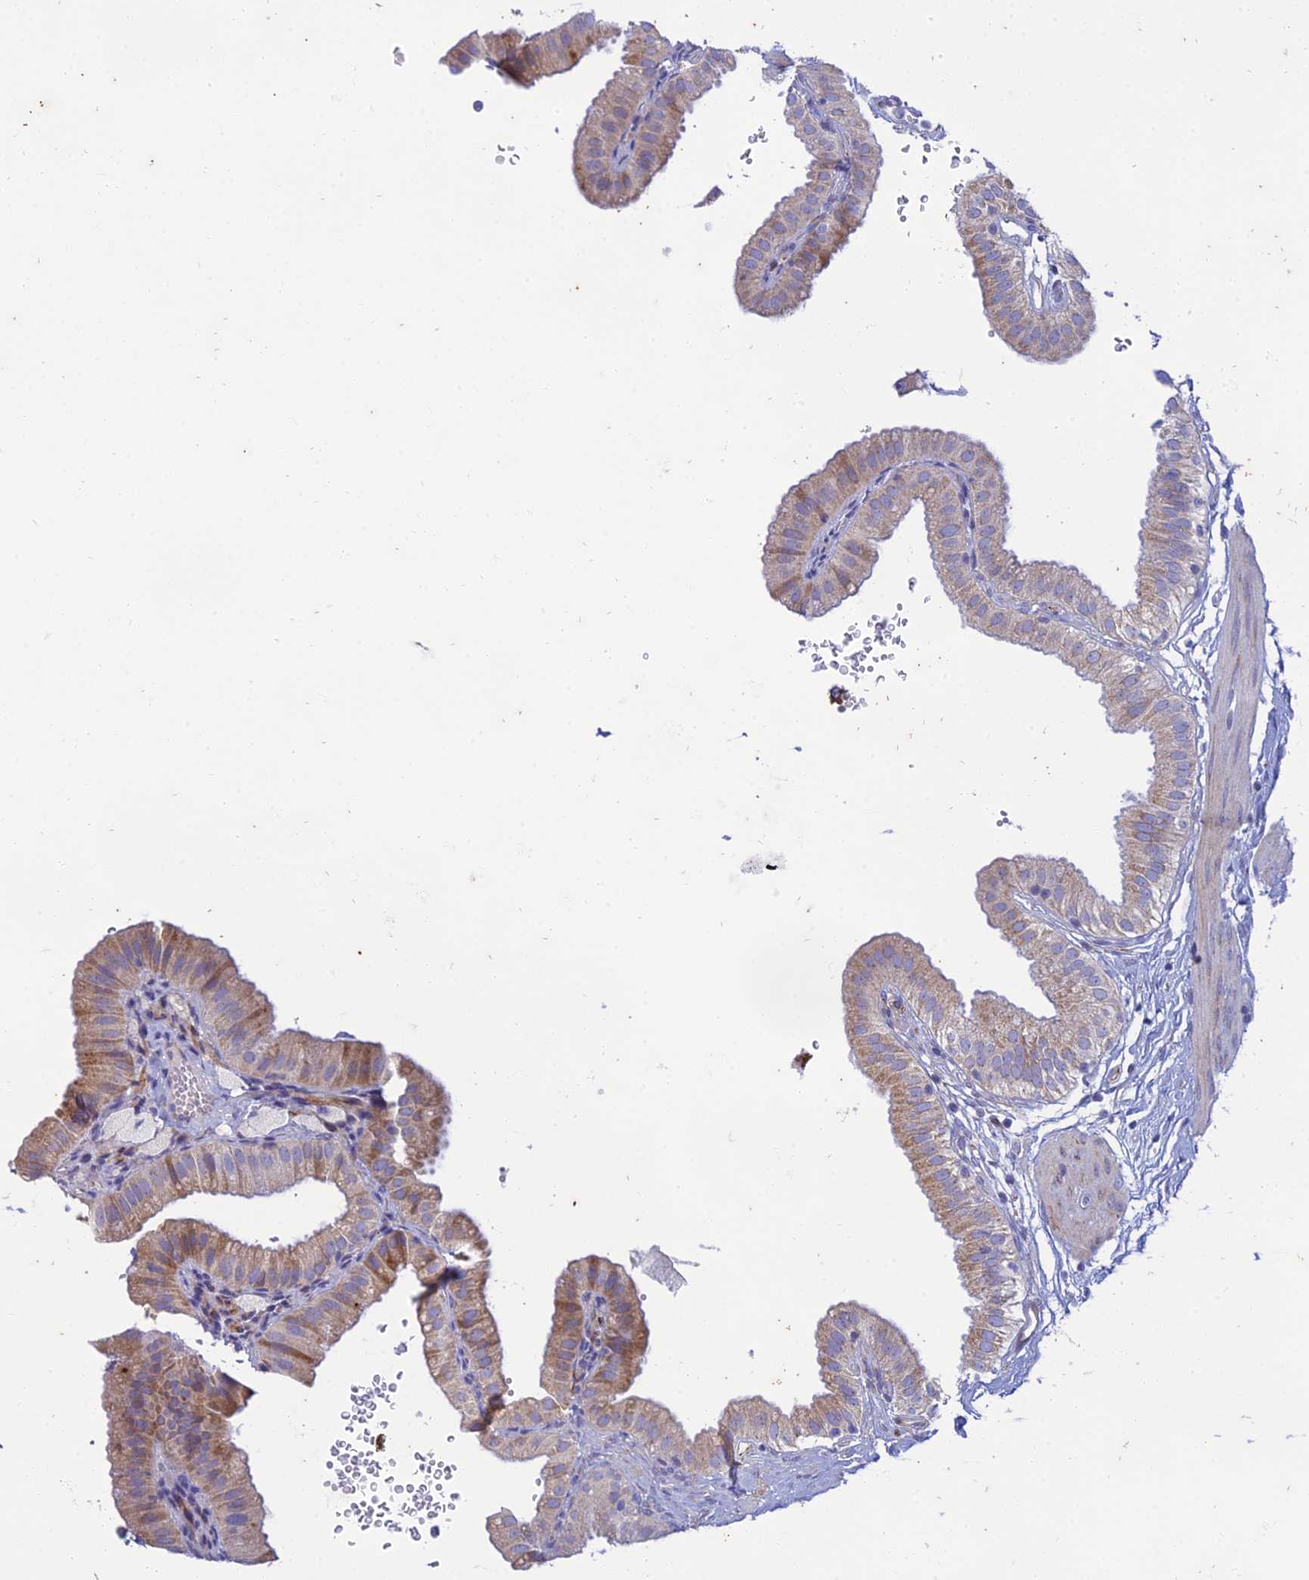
{"staining": {"intensity": "weak", "quantity": "25%-75%", "location": "cytoplasmic/membranous"}, "tissue": "gallbladder", "cell_type": "Glandular cells", "image_type": "normal", "snomed": [{"axis": "morphology", "description": "Normal tissue, NOS"}, {"axis": "topography", "description": "Gallbladder"}], "caption": "Brown immunohistochemical staining in normal gallbladder reveals weak cytoplasmic/membranous positivity in approximately 25%-75% of glandular cells.", "gene": "PTCD2", "patient": {"sex": "female", "age": 61}}